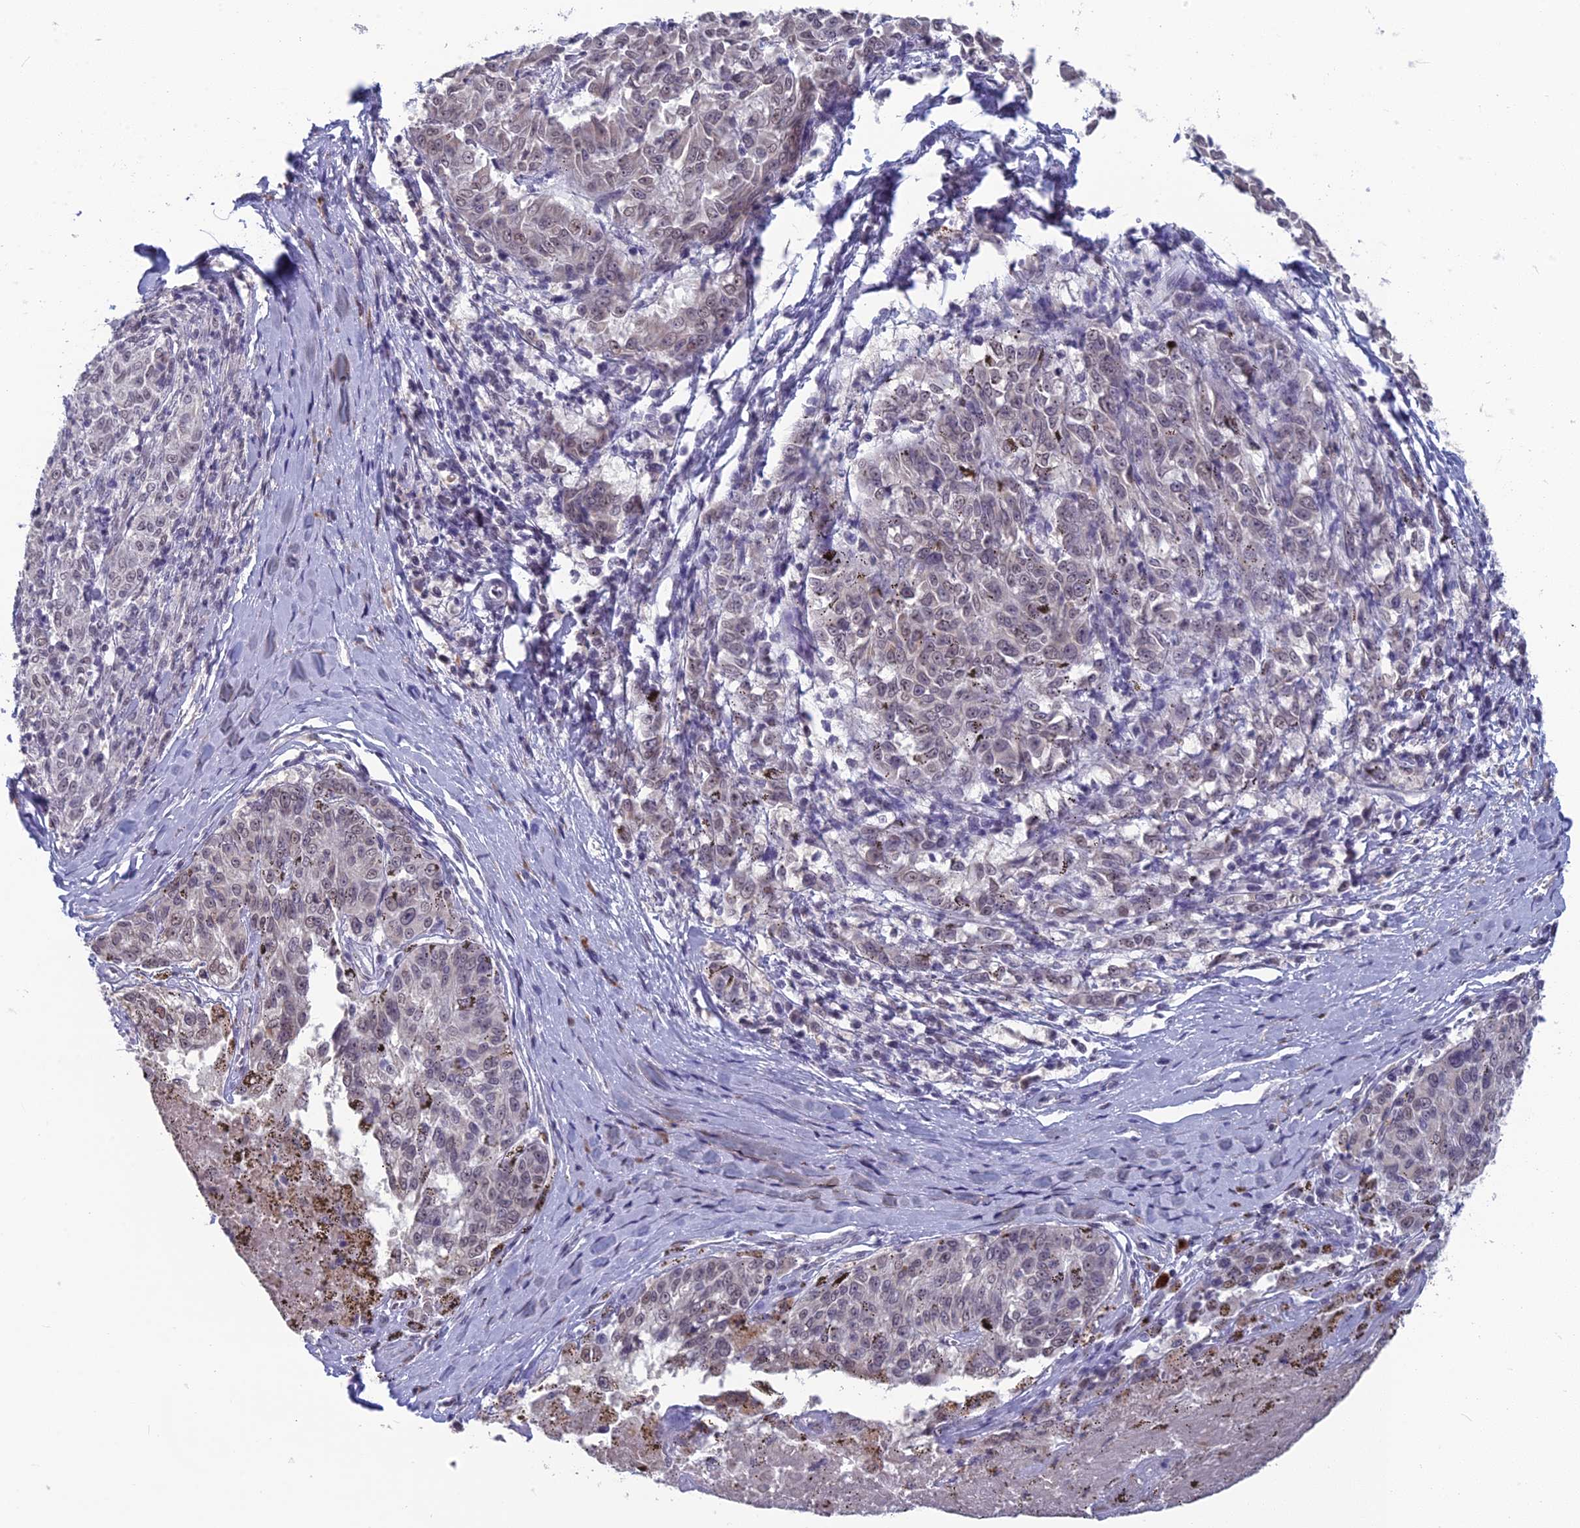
{"staining": {"intensity": "weak", "quantity": "<25%", "location": "nuclear"}, "tissue": "melanoma", "cell_type": "Tumor cells", "image_type": "cancer", "snomed": [{"axis": "morphology", "description": "Malignant melanoma, NOS"}, {"axis": "topography", "description": "Skin"}], "caption": "Melanoma was stained to show a protein in brown. There is no significant staining in tumor cells.", "gene": "MT-CO3", "patient": {"sex": "female", "age": 72}}